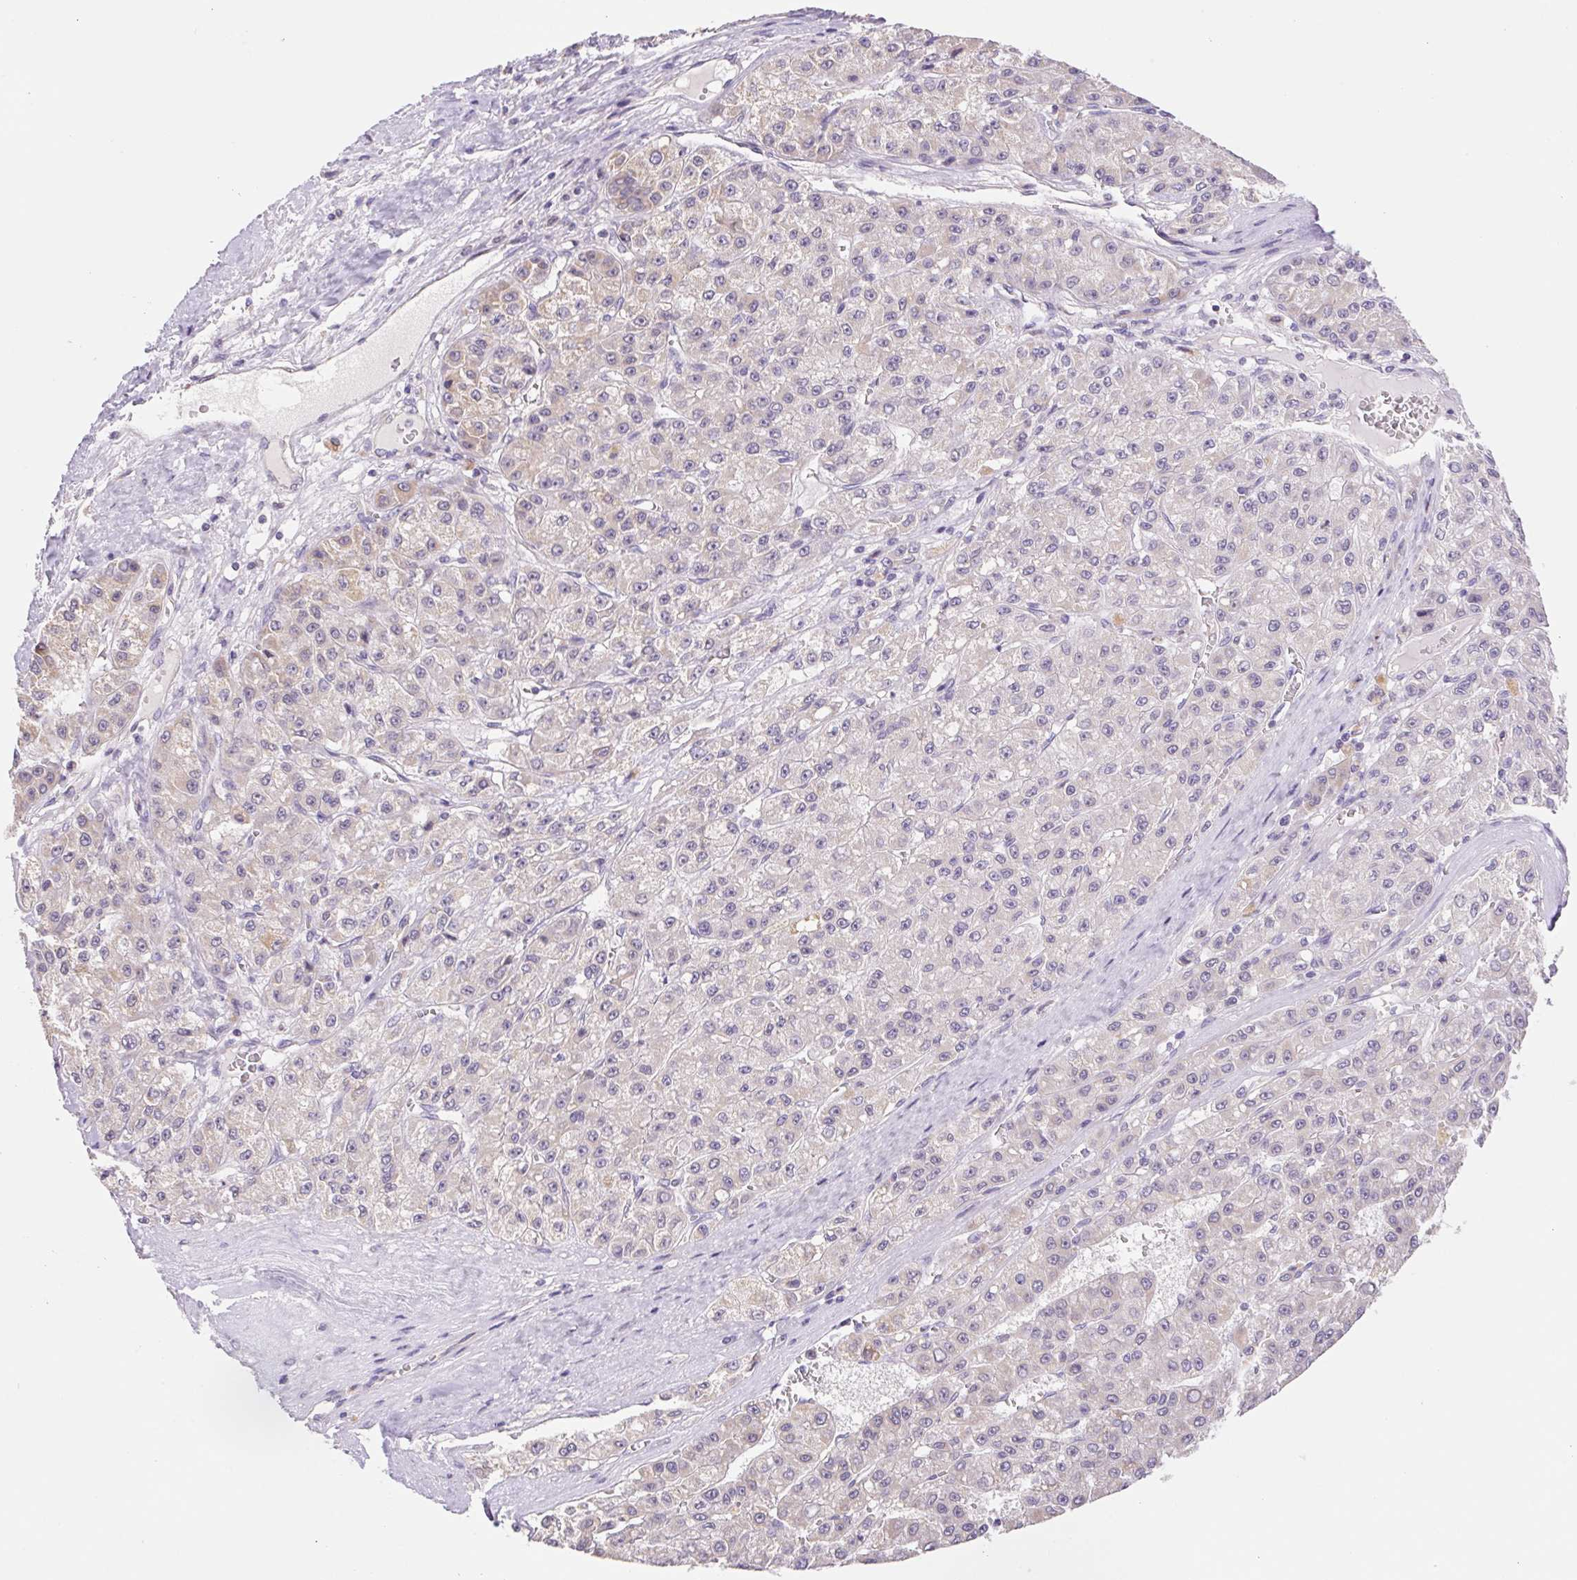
{"staining": {"intensity": "weak", "quantity": "<25%", "location": "cytoplasmic/membranous"}, "tissue": "liver cancer", "cell_type": "Tumor cells", "image_type": "cancer", "snomed": [{"axis": "morphology", "description": "Carcinoma, Hepatocellular, NOS"}, {"axis": "topography", "description": "Liver"}], "caption": "IHC image of liver cancer (hepatocellular carcinoma) stained for a protein (brown), which displays no expression in tumor cells.", "gene": "FKBP6", "patient": {"sex": "male", "age": 70}}